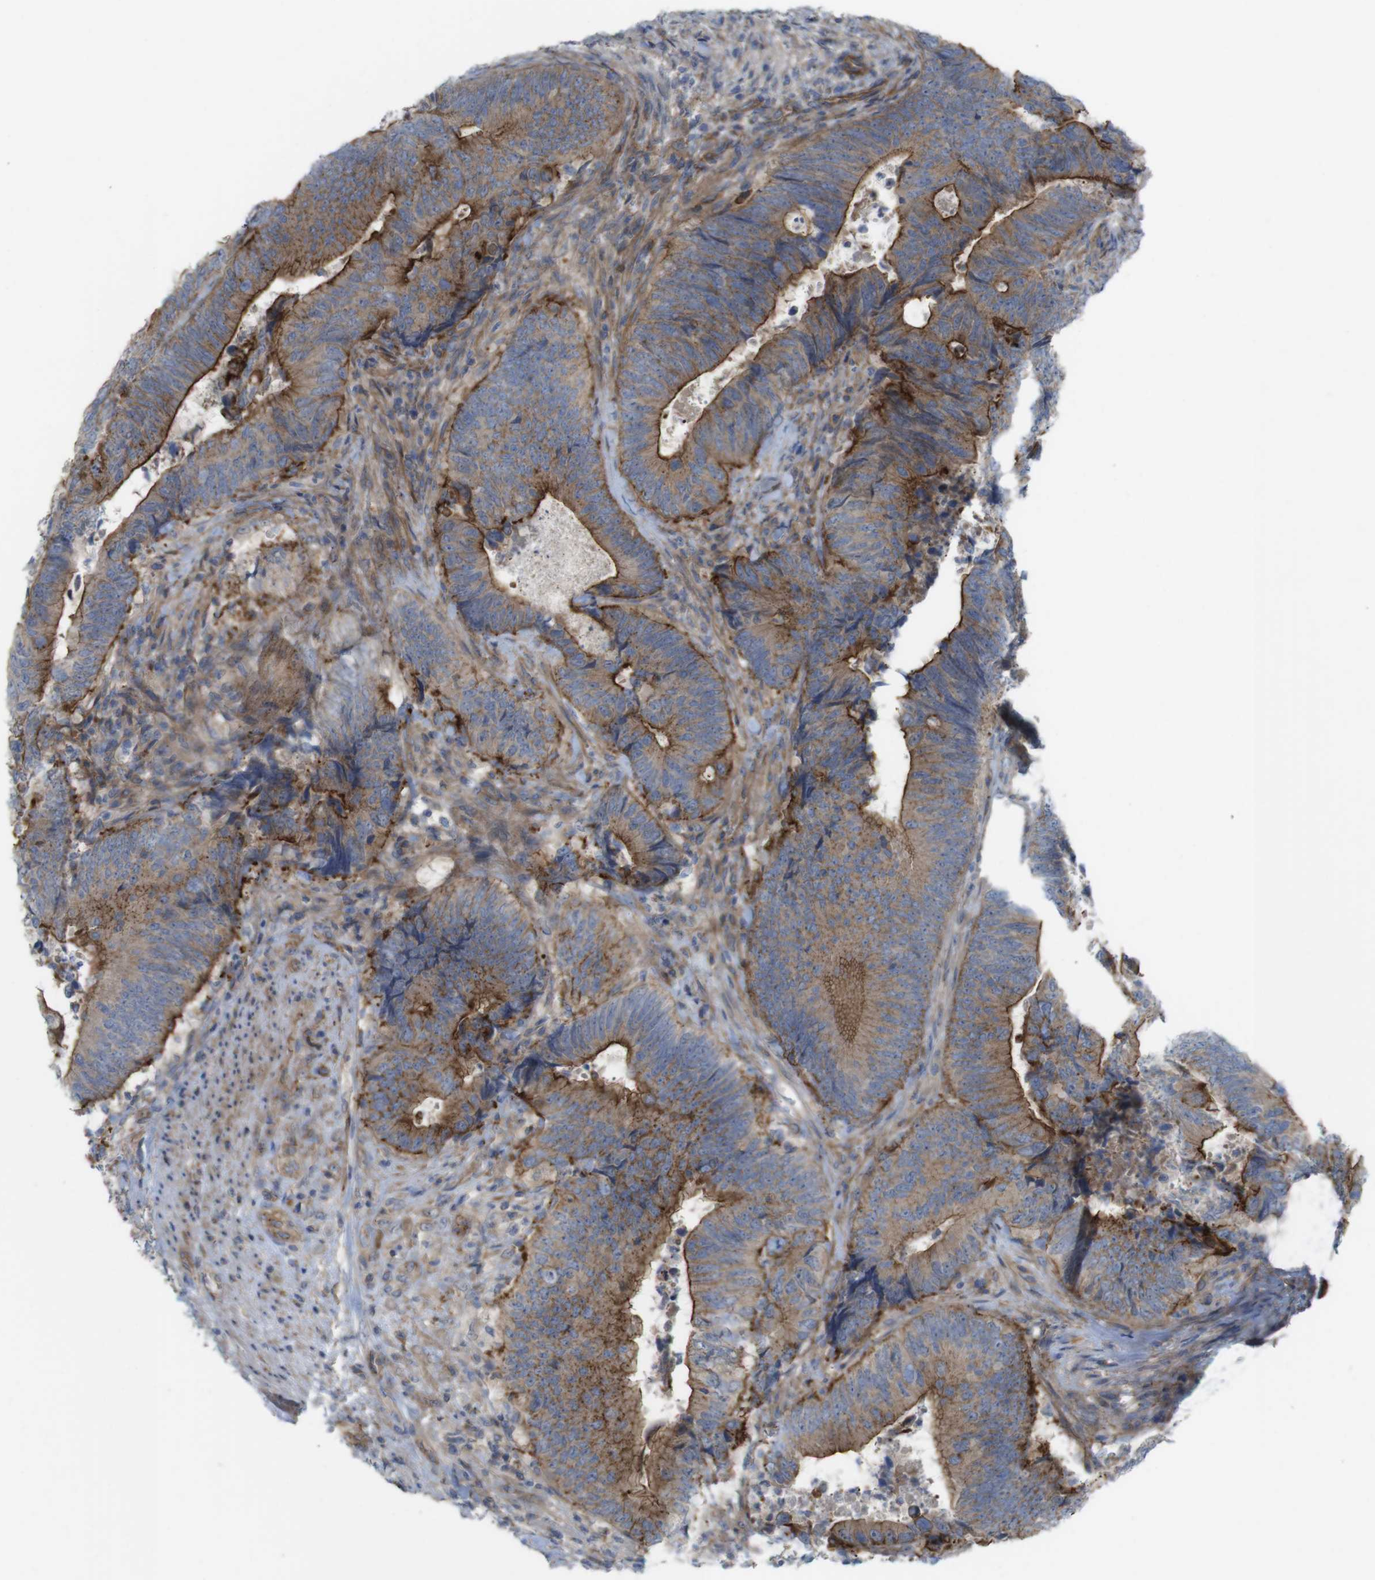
{"staining": {"intensity": "strong", "quantity": ">75%", "location": "cytoplasmic/membranous"}, "tissue": "colorectal cancer", "cell_type": "Tumor cells", "image_type": "cancer", "snomed": [{"axis": "morphology", "description": "Normal tissue, NOS"}, {"axis": "morphology", "description": "Adenocarcinoma, NOS"}, {"axis": "topography", "description": "Colon"}], "caption": "Immunohistochemistry (IHC) (DAB (3,3'-diaminobenzidine)) staining of human colorectal cancer (adenocarcinoma) displays strong cytoplasmic/membranous protein positivity in about >75% of tumor cells. (DAB (3,3'-diaminobenzidine) IHC with brightfield microscopy, high magnification).", "gene": "PREX2", "patient": {"sex": "male", "age": 56}}